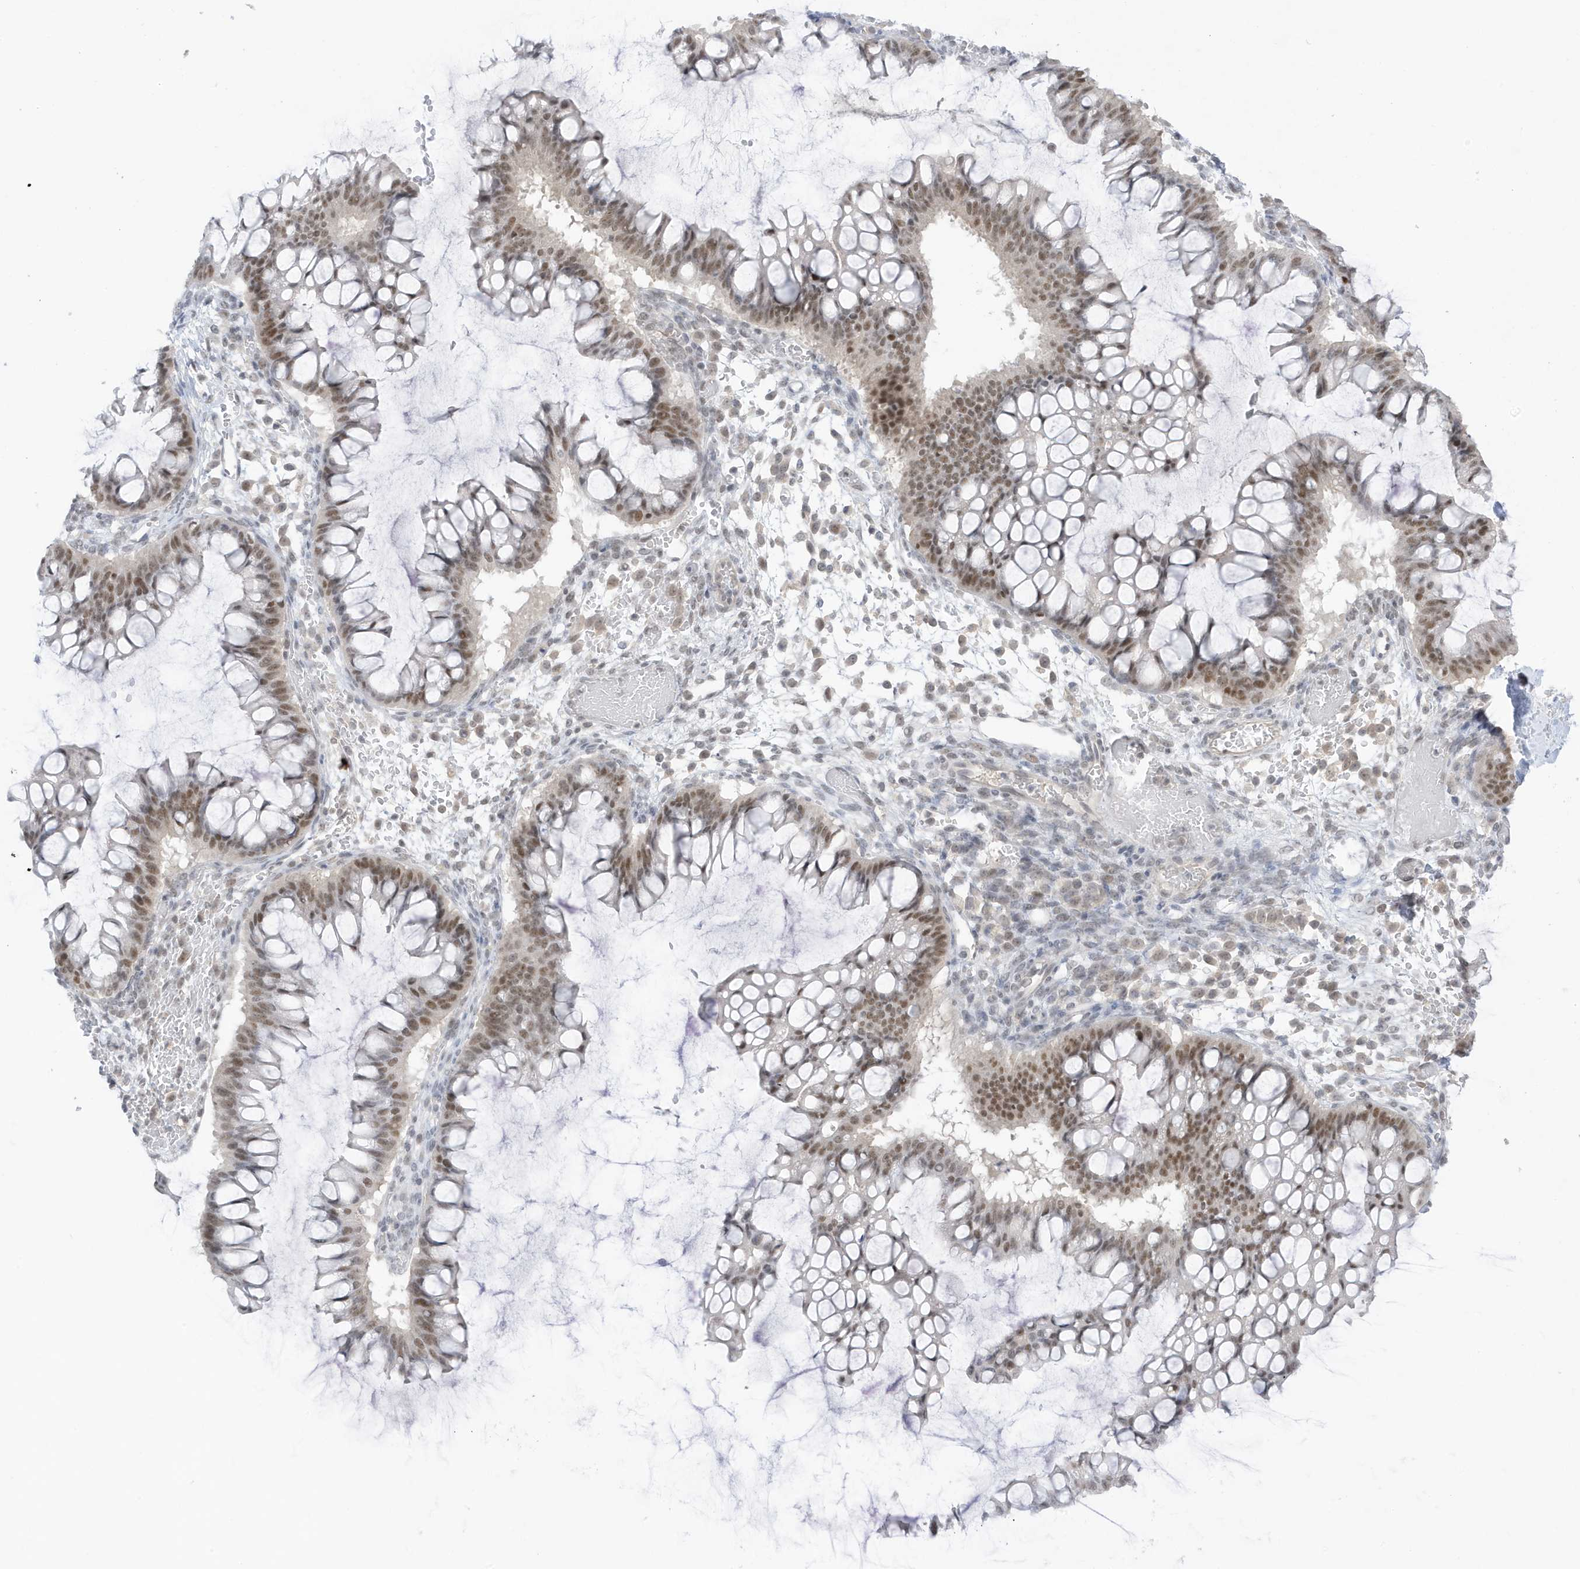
{"staining": {"intensity": "moderate", "quantity": ">75%", "location": "nuclear"}, "tissue": "ovarian cancer", "cell_type": "Tumor cells", "image_type": "cancer", "snomed": [{"axis": "morphology", "description": "Cystadenocarcinoma, mucinous, NOS"}, {"axis": "topography", "description": "Ovary"}], "caption": "The image shows a brown stain indicating the presence of a protein in the nuclear of tumor cells in ovarian cancer.", "gene": "MSL3", "patient": {"sex": "female", "age": 73}}